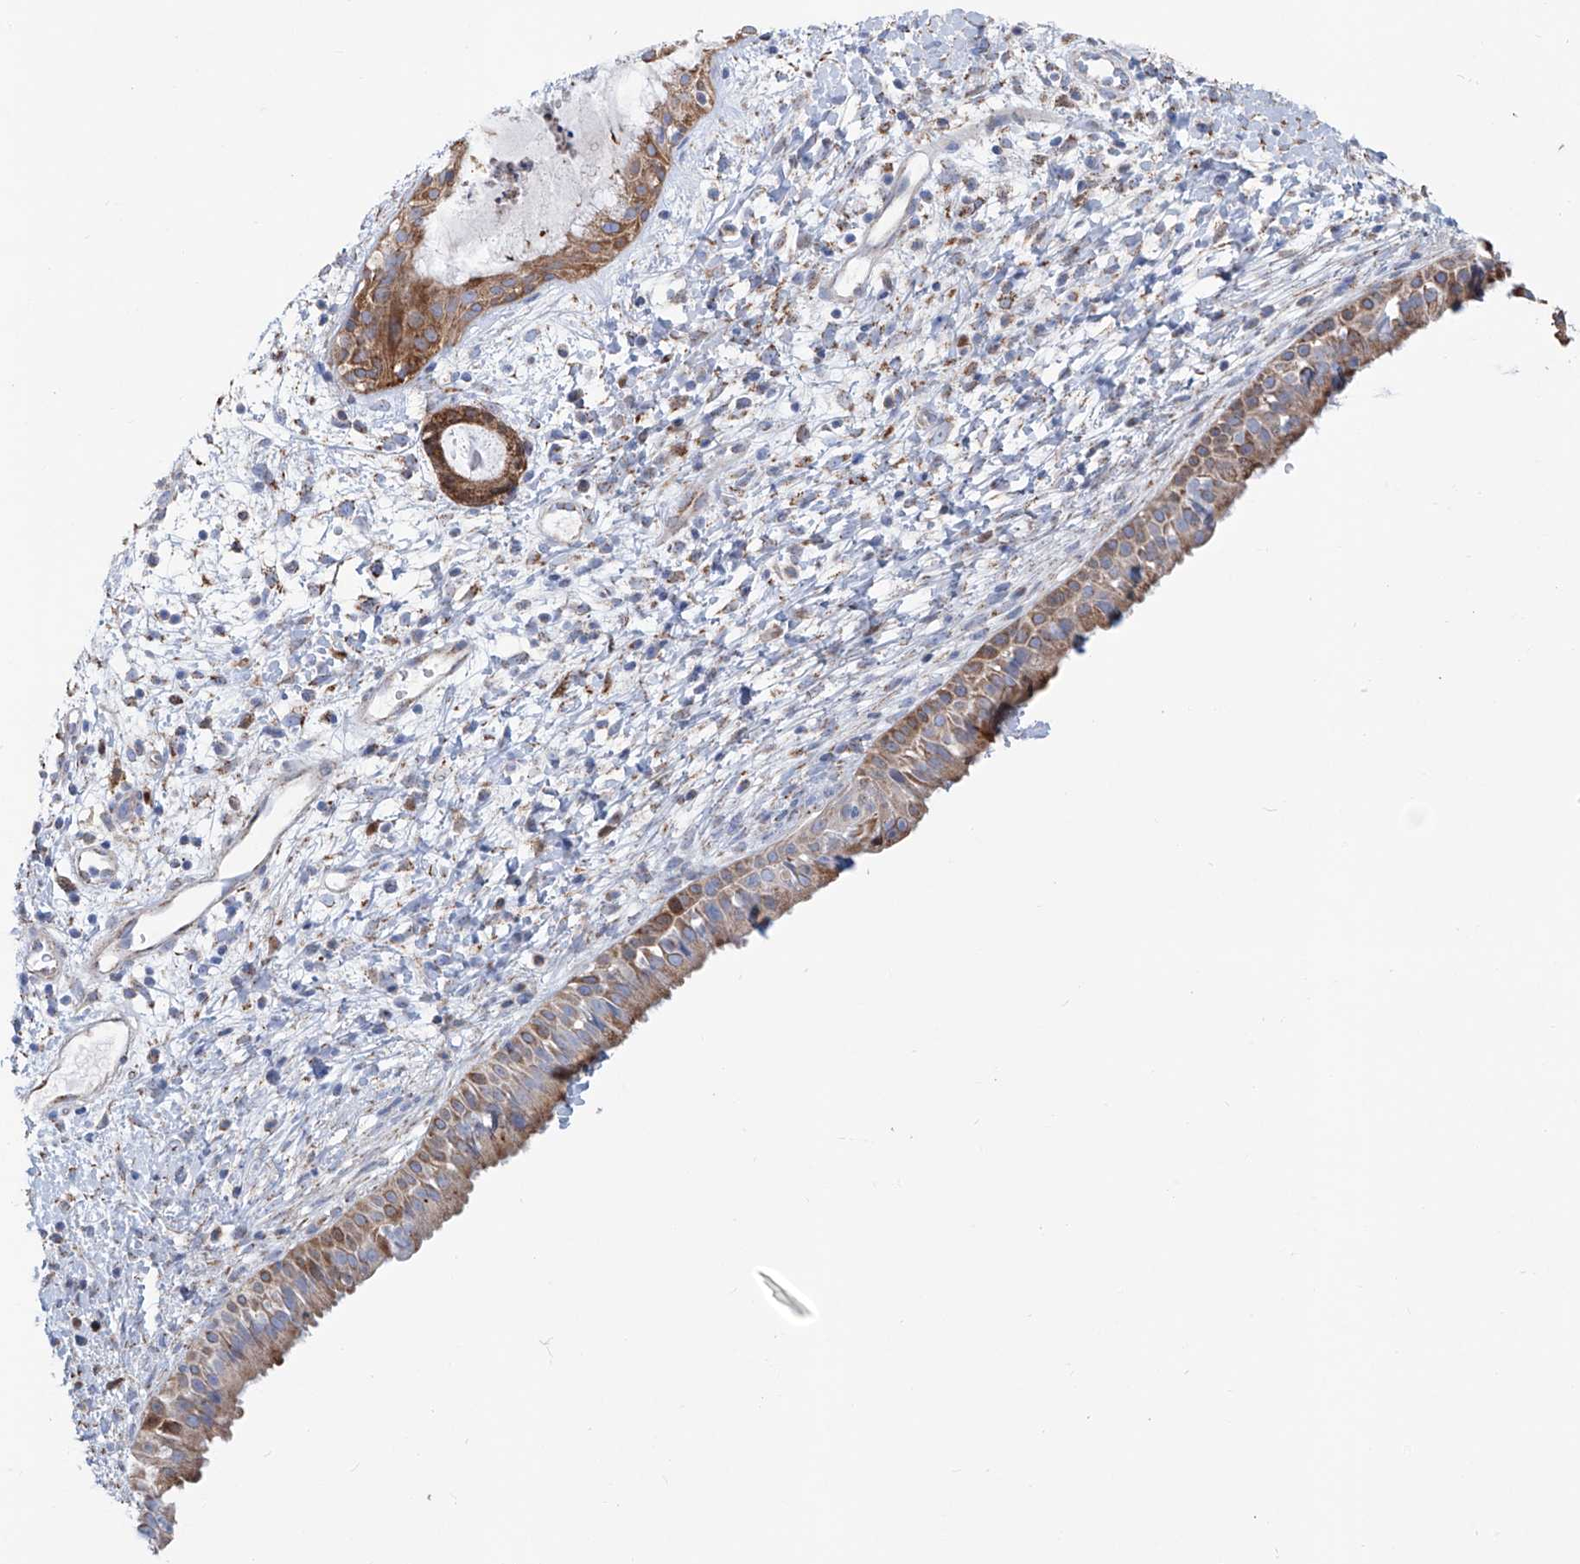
{"staining": {"intensity": "moderate", "quantity": ">75%", "location": "cytoplasmic/membranous"}, "tissue": "nasopharynx", "cell_type": "Respiratory epithelial cells", "image_type": "normal", "snomed": [{"axis": "morphology", "description": "Normal tissue, NOS"}, {"axis": "topography", "description": "Nasopharynx"}], "caption": "Moderate cytoplasmic/membranous expression is appreciated in approximately >75% of respiratory epithelial cells in benign nasopharynx. Nuclei are stained in blue.", "gene": "ALDH6A1", "patient": {"sex": "male", "age": 22}}